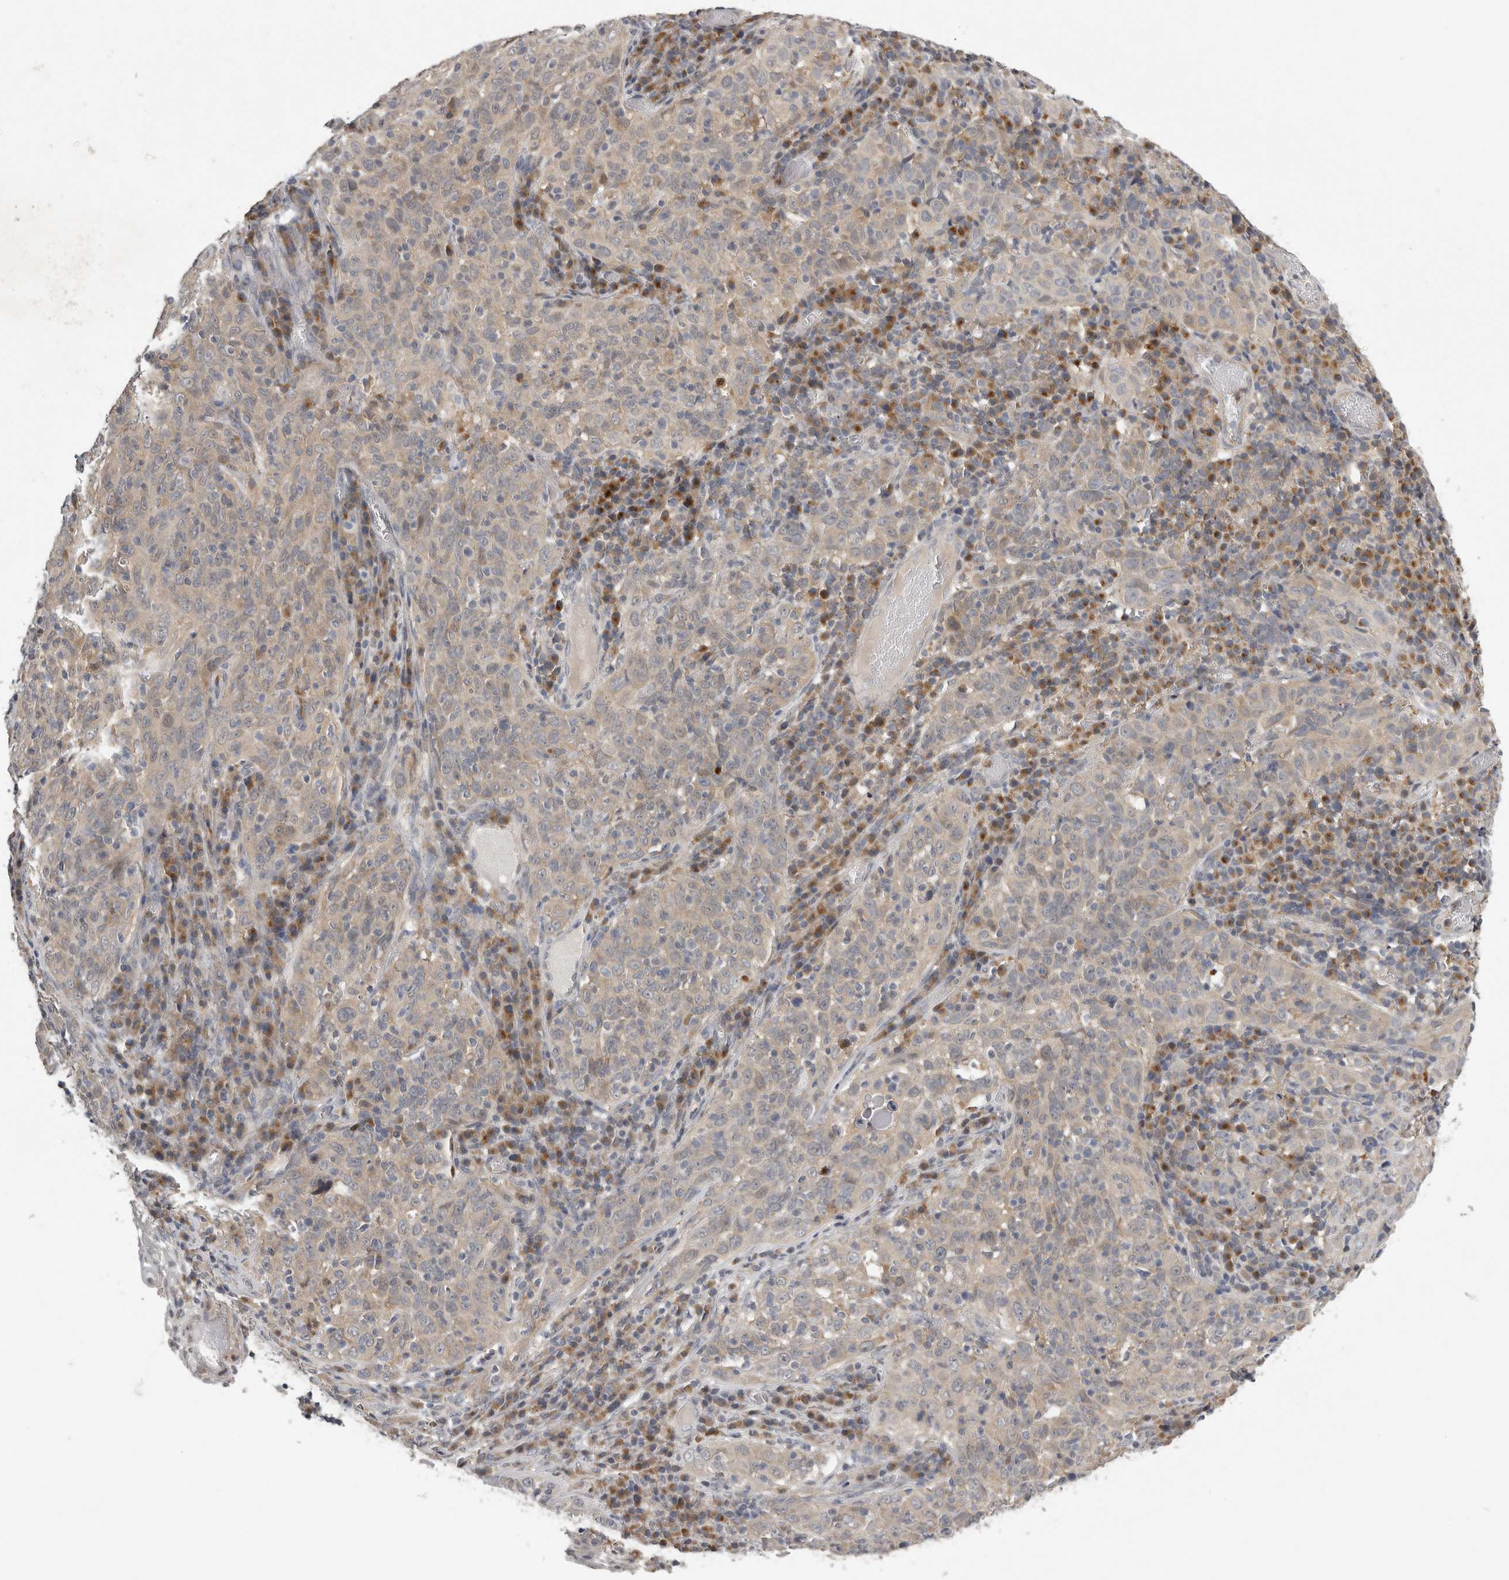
{"staining": {"intensity": "negative", "quantity": "none", "location": "none"}, "tissue": "cervical cancer", "cell_type": "Tumor cells", "image_type": "cancer", "snomed": [{"axis": "morphology", "description": "Squamous cell carcinoma, NOS"}, {"axis": "topography", "description": "Cervix"}], "caption": "Immunohistochemical staining of human squamous cell carcinoma (cervical) exhibits no significant staining in tumor cells.", "gene": "RALGPS2", "patient": {"sex": "female", "age": 46}}